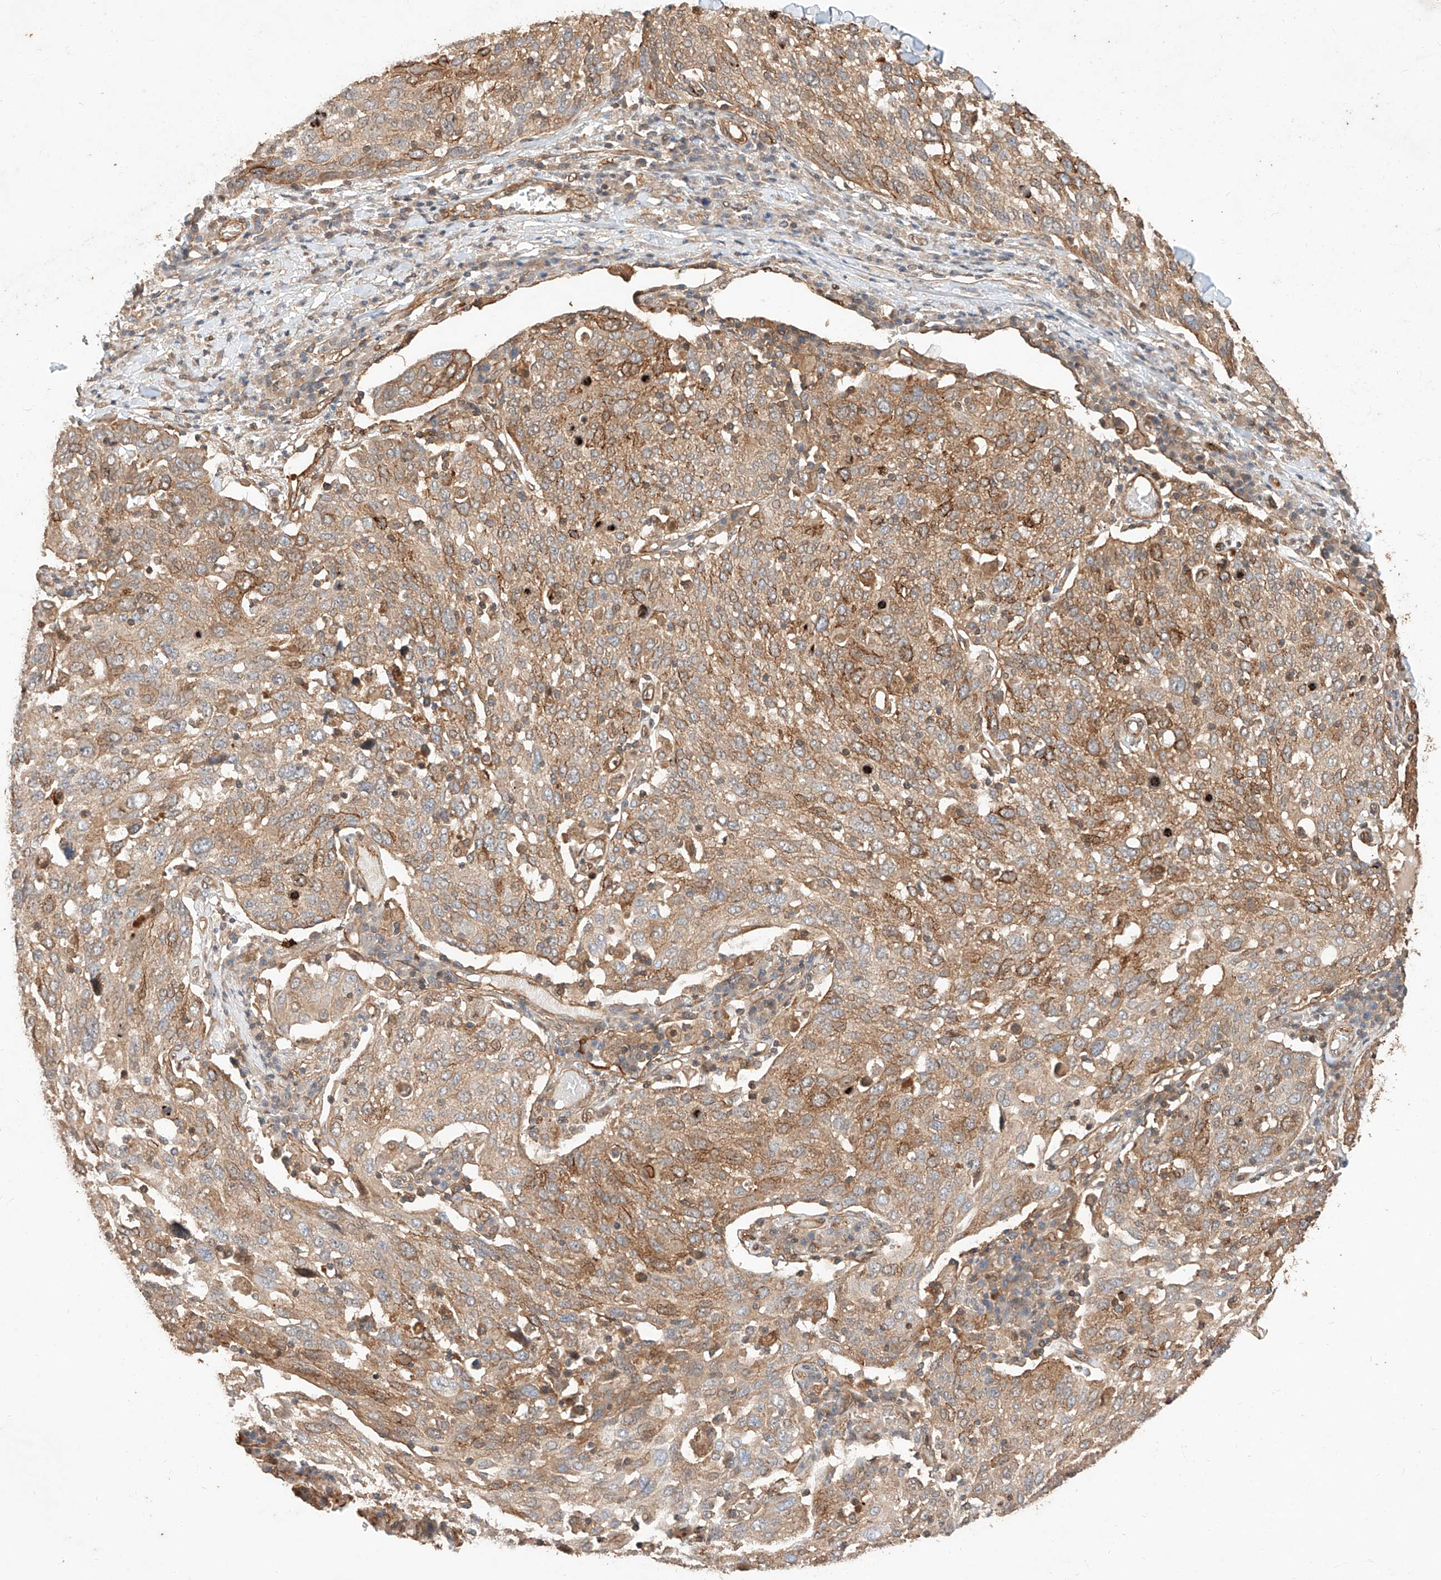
{"staining": {"intensity": "moderate", "quantity": "25%-75%", "location": "cytoplasmic/membranous"}, "tissue": "lung cancer", "cell_type": "Tumor cells", "image_type": "cancer", "snomed": [{"axis": "morphology", "description": "Squamous cell carcinoma, NOS"}, {"axis": "topography", "description": "Lung"}], "caption": "Moderate cytoplasmic/membranous protein expression is appreciated in approximately 25%-75% of tumor cells in lung squamous cell carcinoma.", "gene": "GHDC", "patient": {"sex": "male", "age": 65}}